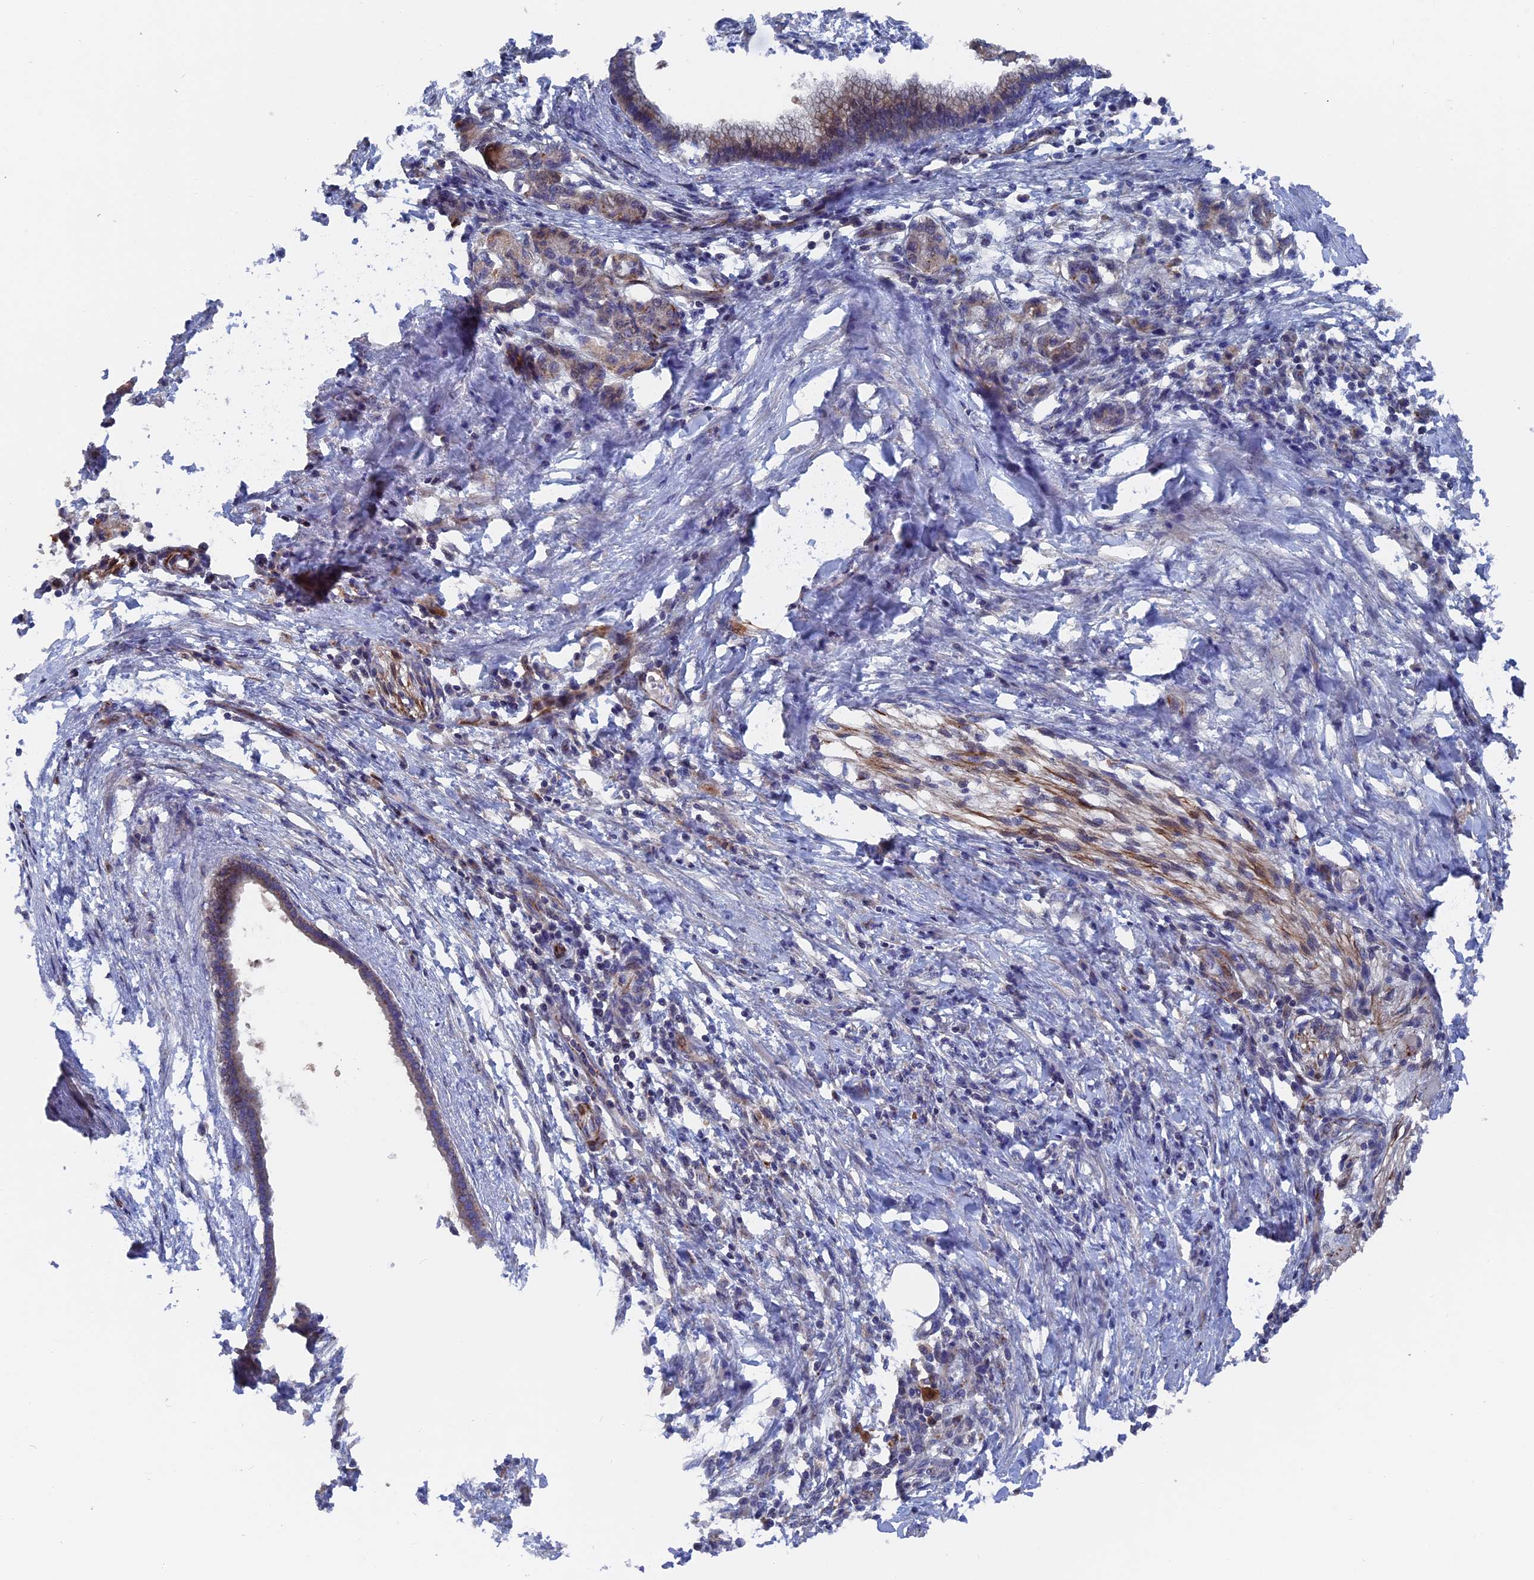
{"staining": {"intensity": "moderate", "quantity": "25%-75%", "location": "cytoplasmic/membranous"}, "tissue": "pancreatic cancer", "cell_type": "Tumor cells", "image_type": "cancer", "snomed": [{"axis": "morphology", "description": "Adenocarcinoma, NOS"}, {"axis": "topography", "description": "Pancreas"}], "caption": "A brown stain labels moderate cytoplasmic/membranous expression of a protein in human pancreatic cancer (adenocarcinoma) tumor cells.", "gene": "SMG9", "patient": {"sex": "female", "age": 55}}